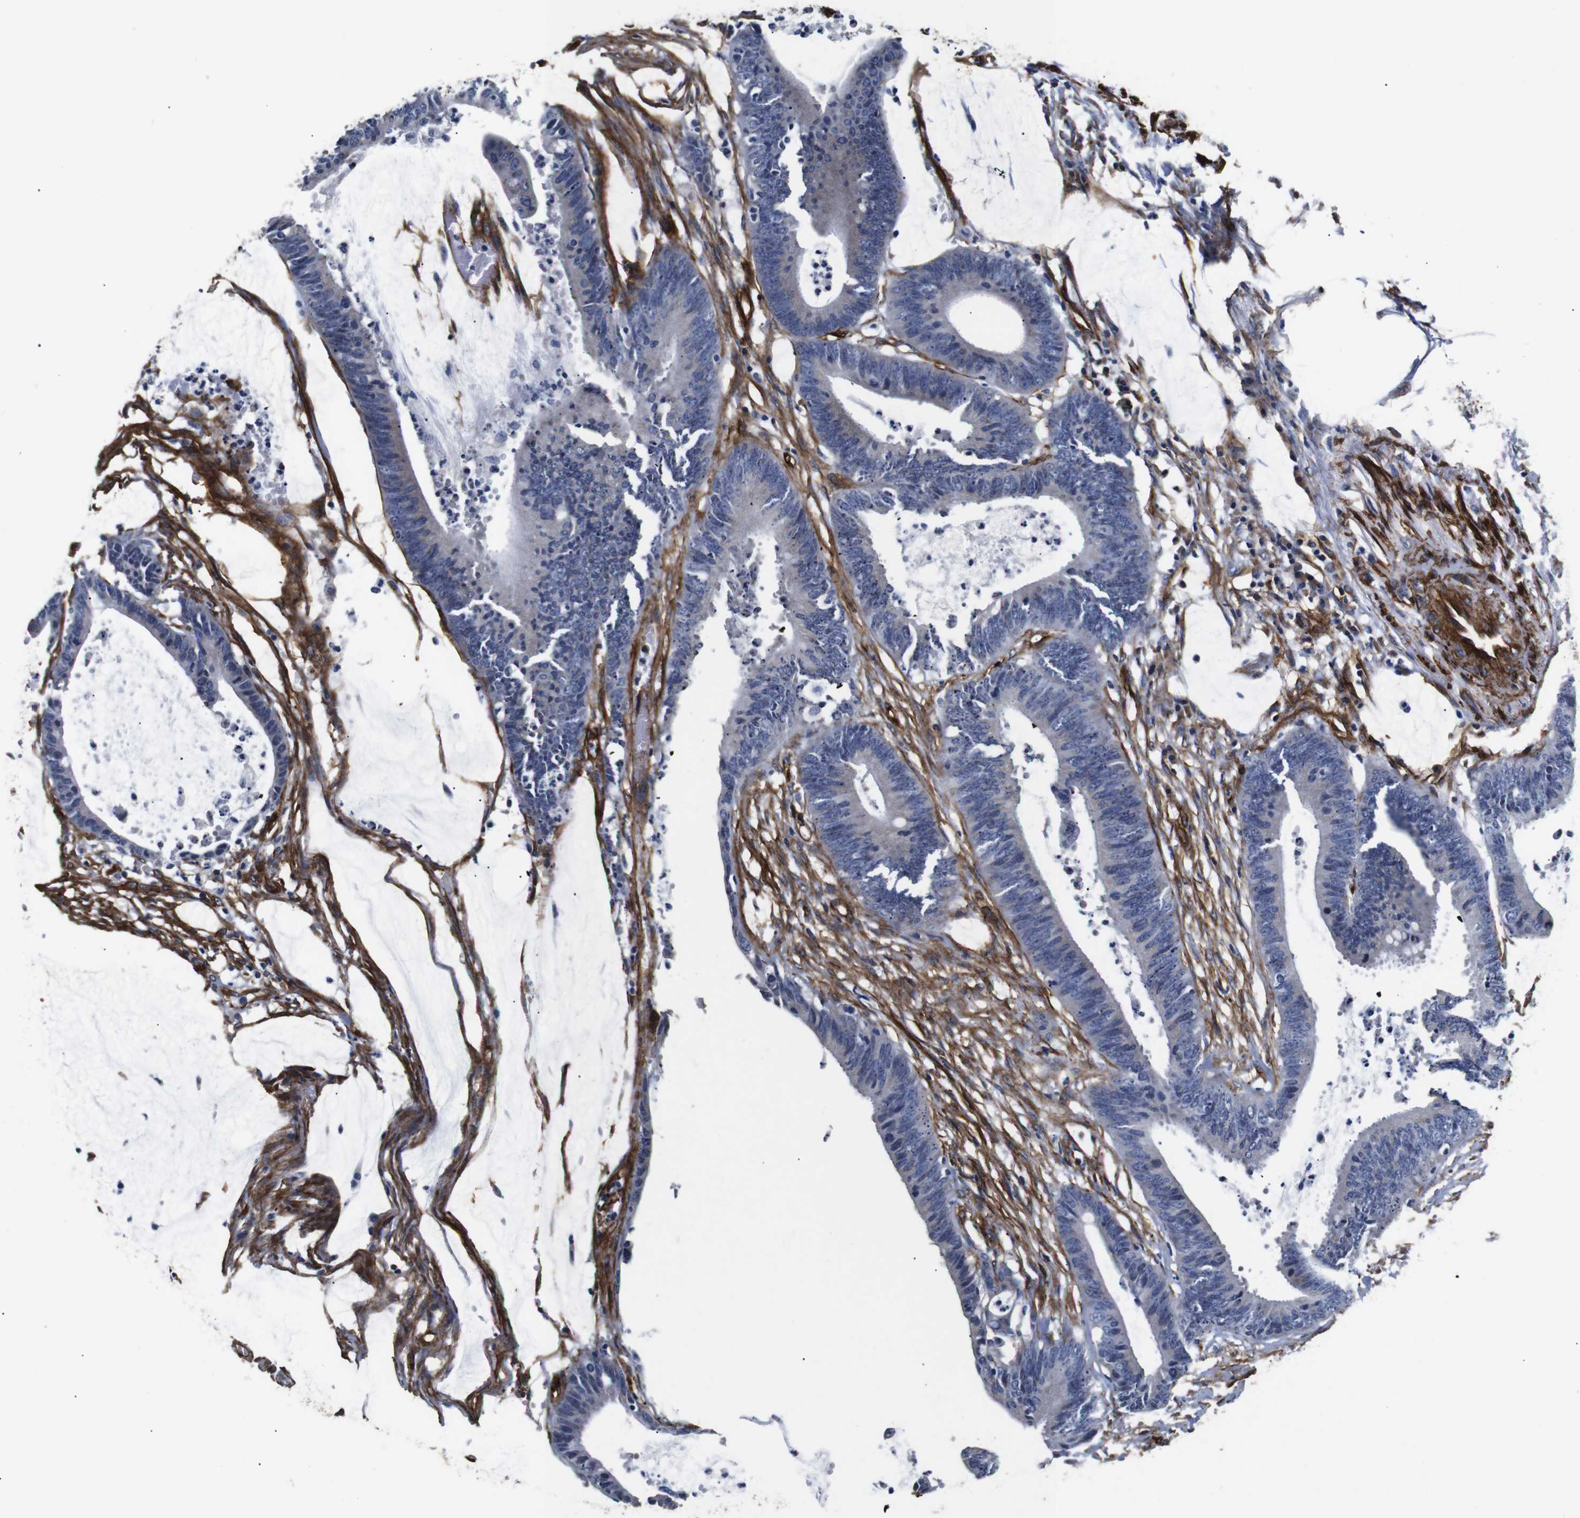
{"staining": {"intensity": "negative", "quantity": "none", "location": "none"}, "tissue": "colorectal cancer", "cell_type": "Tumor cells", "image_type": "cancer", "snomed": [{"axis": "morphology", "description": "Adenocarcinoma, NOS"}, {"axis": "topography", "description": "Rectum"}], "caption": "An immunohistochemistry photomicrograph of adenocarcinoma (colorectal) is shown. There is no staining in tumor cells of adenocarcinoma (colorectal).", "gene": "CAV2", "patient": {"sex": "female", "age": 66}}